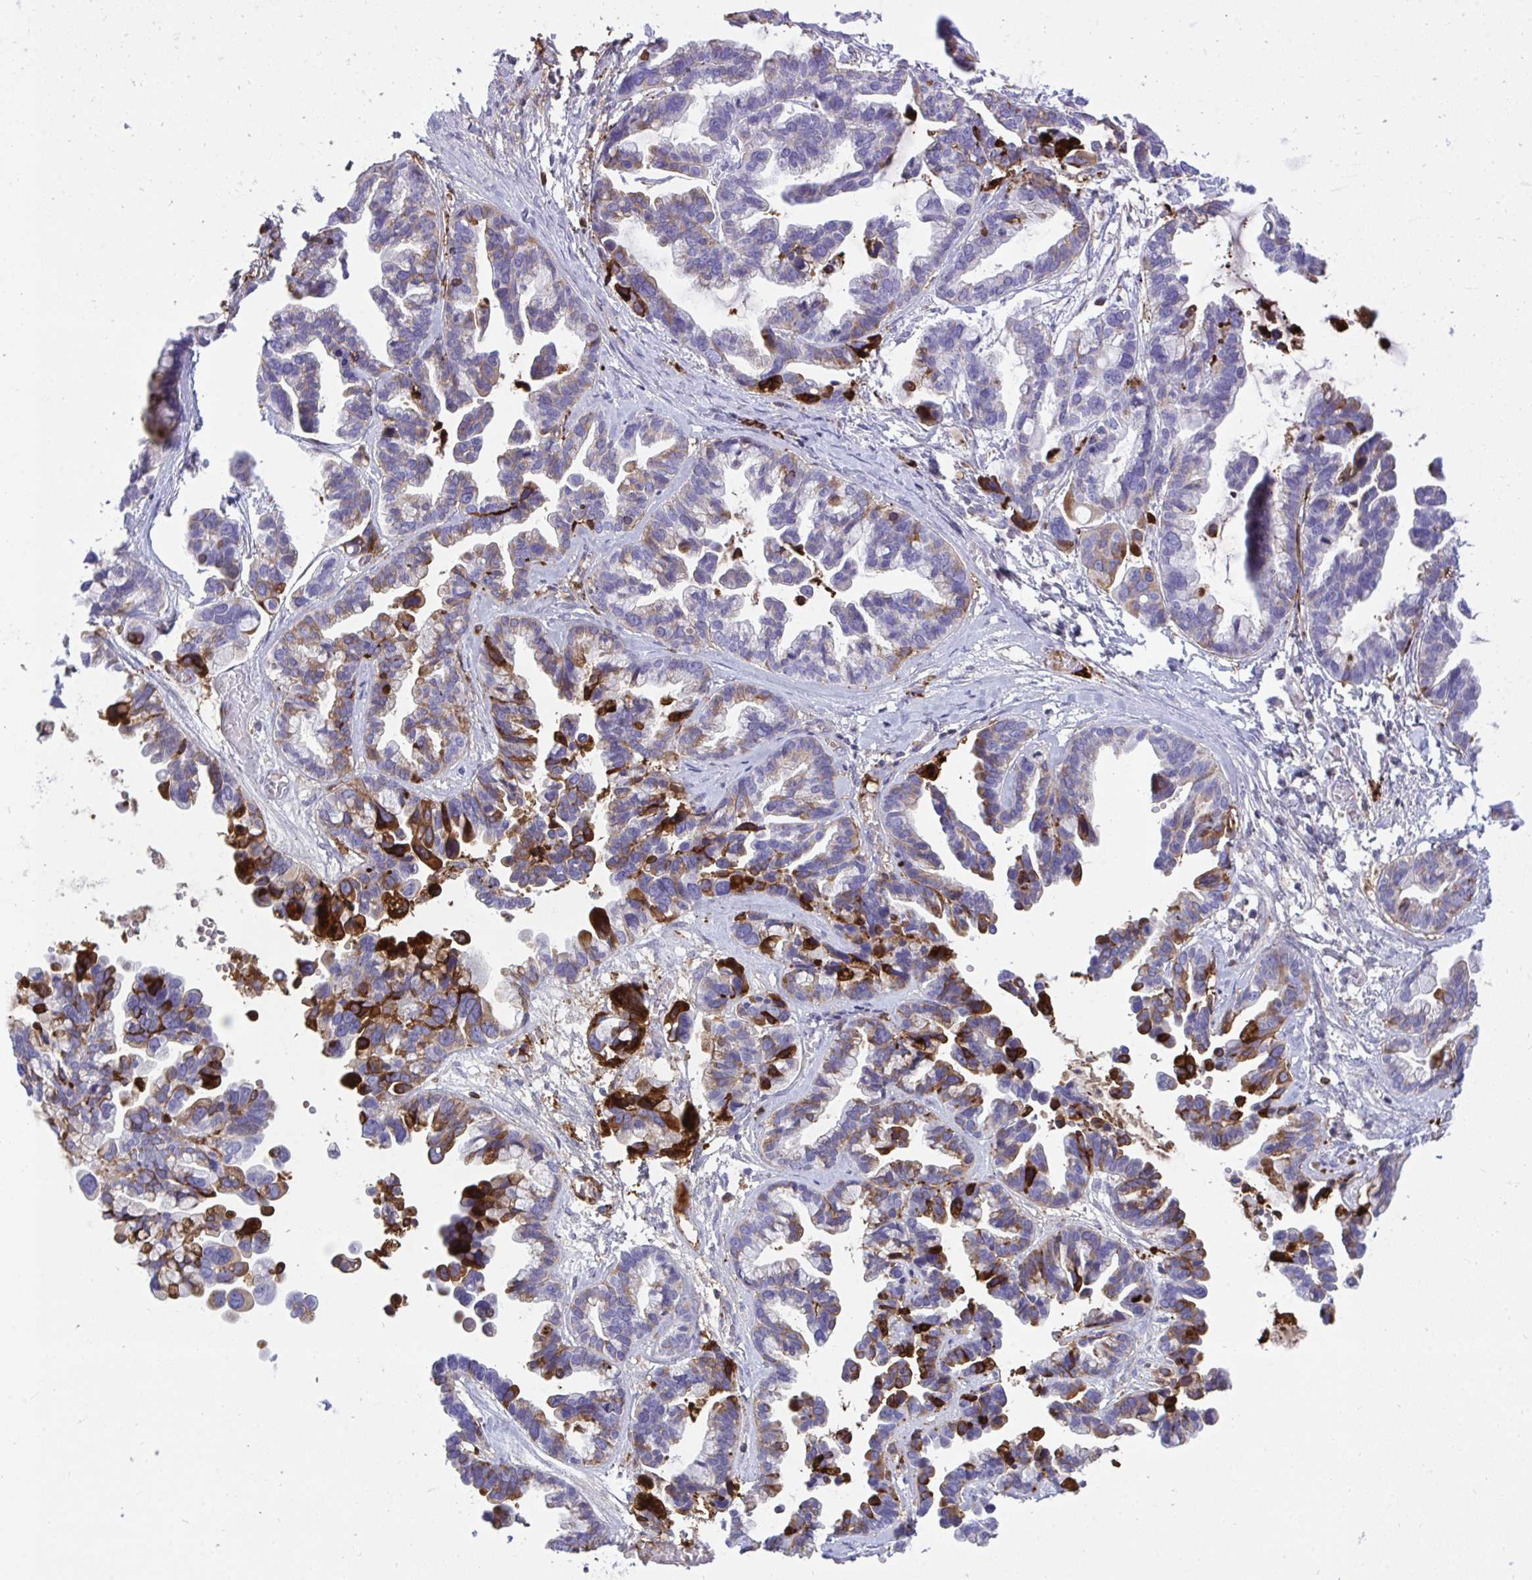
{"staining": {"intensity": "strong", "quantity": "<25%", "location": "cytoplasmic/membranous"}, "tissue": "ovarian cancer", "cell_type": "Tumor cells", "image_type": "cancer", "snomed": [{"axis": "morphology", "description": "Cystadenocarcinoma, serous, NOS"}, {"axis": "topography", "description": "Ovary"}], "caption": "Protein expression by immunohistochemistry (IHC) shows strong cytoplasmic/membranous expression in approximately <25% of tumor cells in ovarian cancer.", "gene": "F2", "patient": {"sex": "female", "age": 56}}